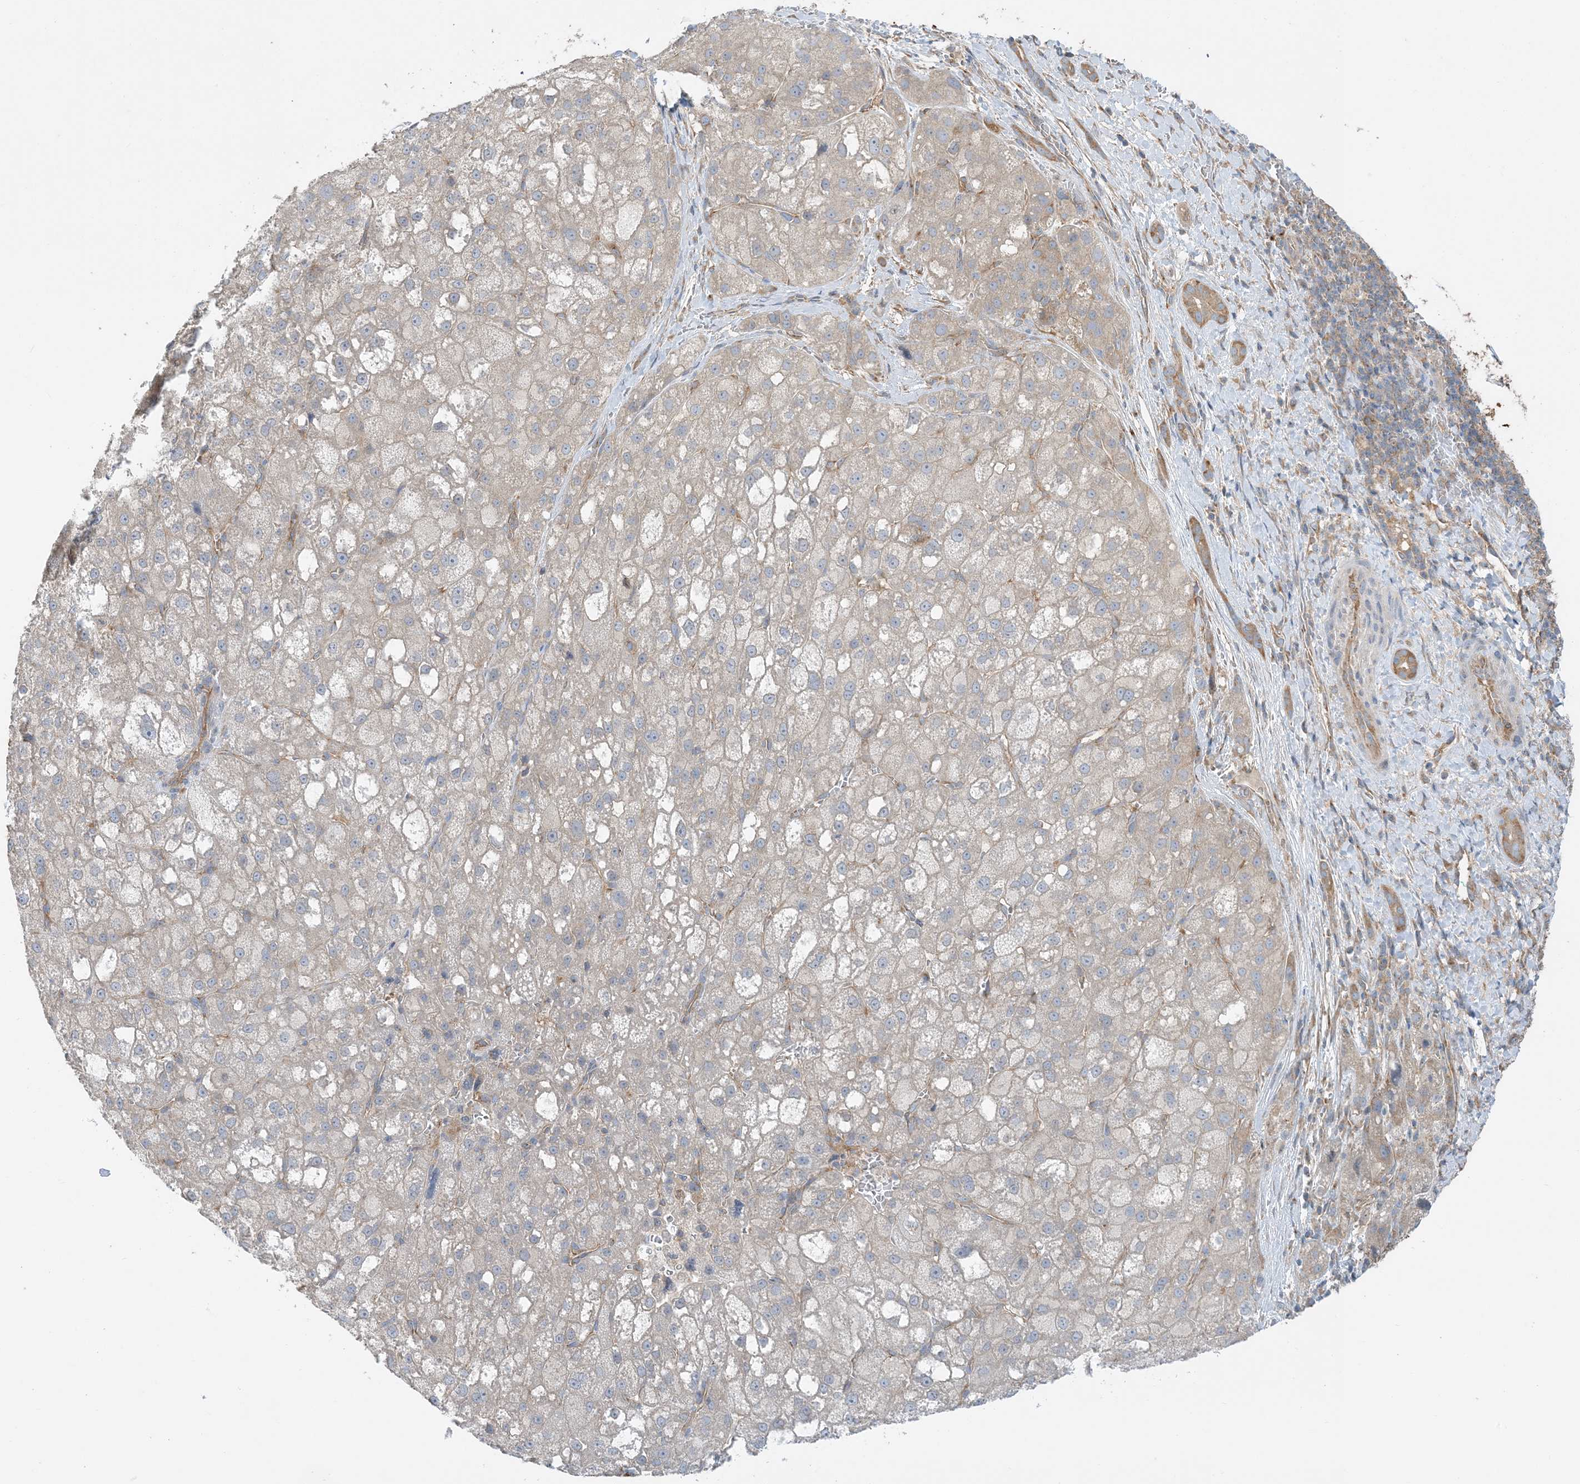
{"staining": {"intensity": "negative", "quantity": "none", "location": "none"}, "tissue": "liver cancer", "cell_type": "Tumor cells", "image_type": "cancer", "snomed": [{"axis": "morphology", "description": "Carcinoma, Hepatocellular, NOS"}, {"axis": "topography", "description": "Liver"}], "caption": "Human liver hepatocellular carcinoma stained for a protein using IHC reveals no expression in tumor cells.", "gene": "SIDT1", "patient": {"sex": "male", "age": 57}}